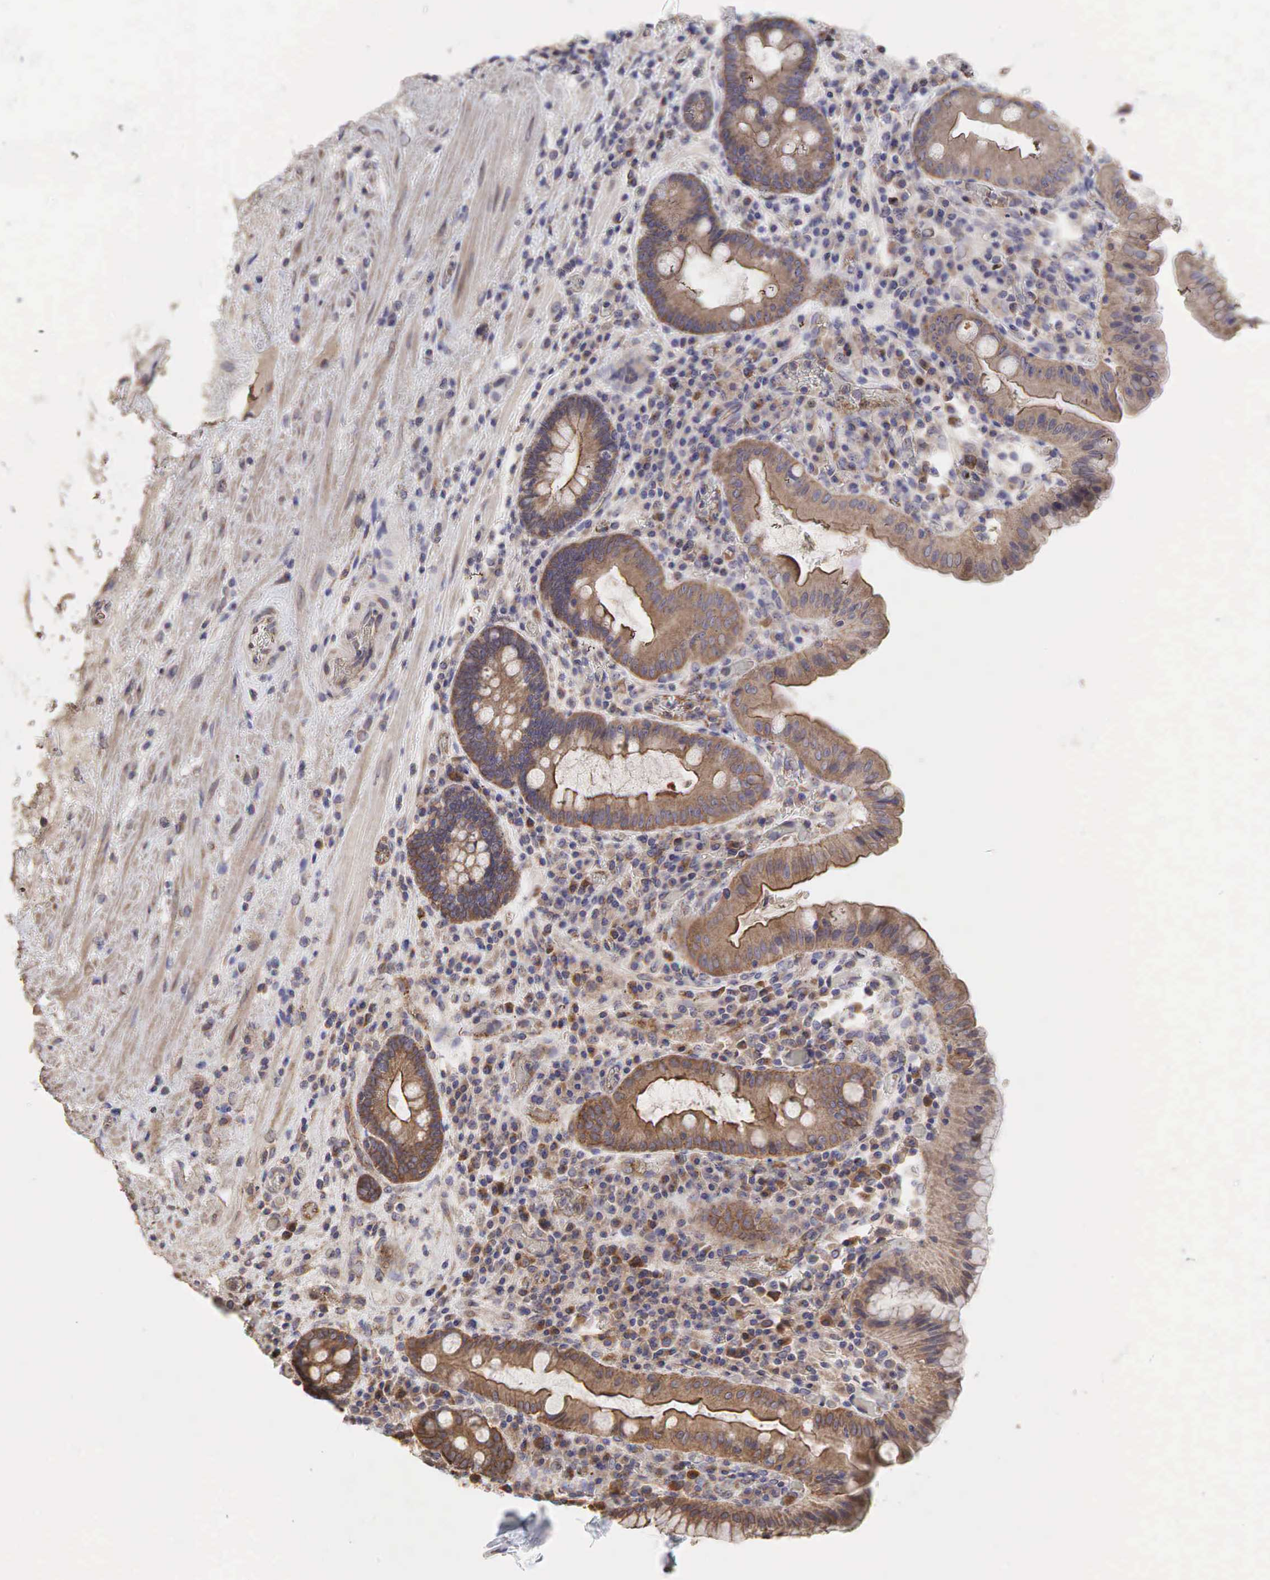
{"staining": {"intensity": "moderate", "quantity": ">75%", "location": "cytoplasmic/membranous"}, "tissue": "stomach", "cell_type": "Glandular cells", "image_type": "normal", "snomed": [{"axis": "morphology", "description": "Normal tissue, NOS"}, {"axis": "topography", "description": "Stomach, lower"}, {"axis": "topography", "description": "Duodenum"}], "caption": "A histopathology image showing moderate cytoplasmic/membranous expression in approximately >75% of glandular cells in benign stomach, as visualized by brown immunohistochemical staining.", "gene": "PABPC5", "patient": {"sex": "male", "age": 84}}